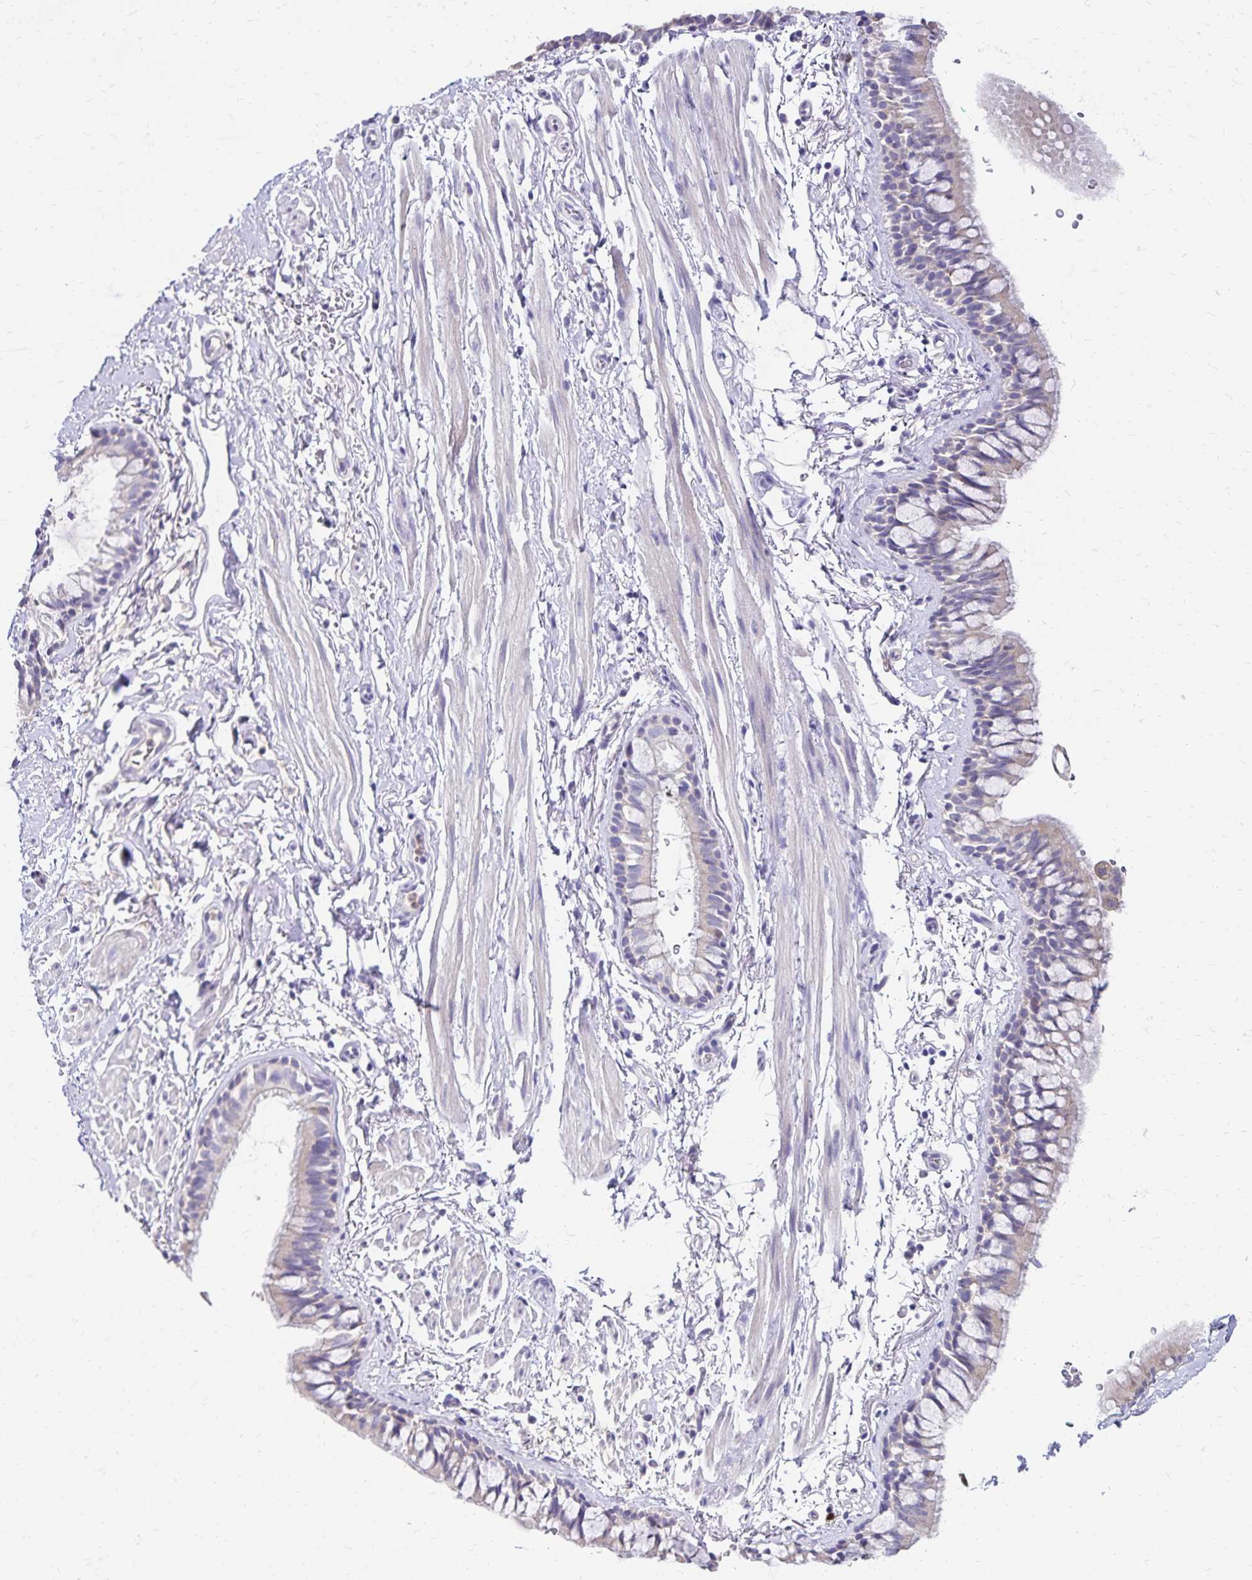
{"staining": {"intensity": "negative", "quantity": "none", "location": "none"}, "tissue": "bronchus", "cell_type": "Respiratory epithelial cells", "image_type": "normal", "snomed": [{"axis": "morphology", "description": "Normal tissue, NOS"}, {"axis": "topography", "description": "Lymph node"}, {"axis": "topography", "description": "Cartilage tissue"}, {"axis": "topography", "description": "Bronchus"}], "caption": "Immunohistochemistry photomicrograph of unremarkable bronchus stained for a protein (brown), which exhibits no expression in respiratory epithelial cells.", "gene": "PAX5", "patient": {"sex": "female", "age": 70}}